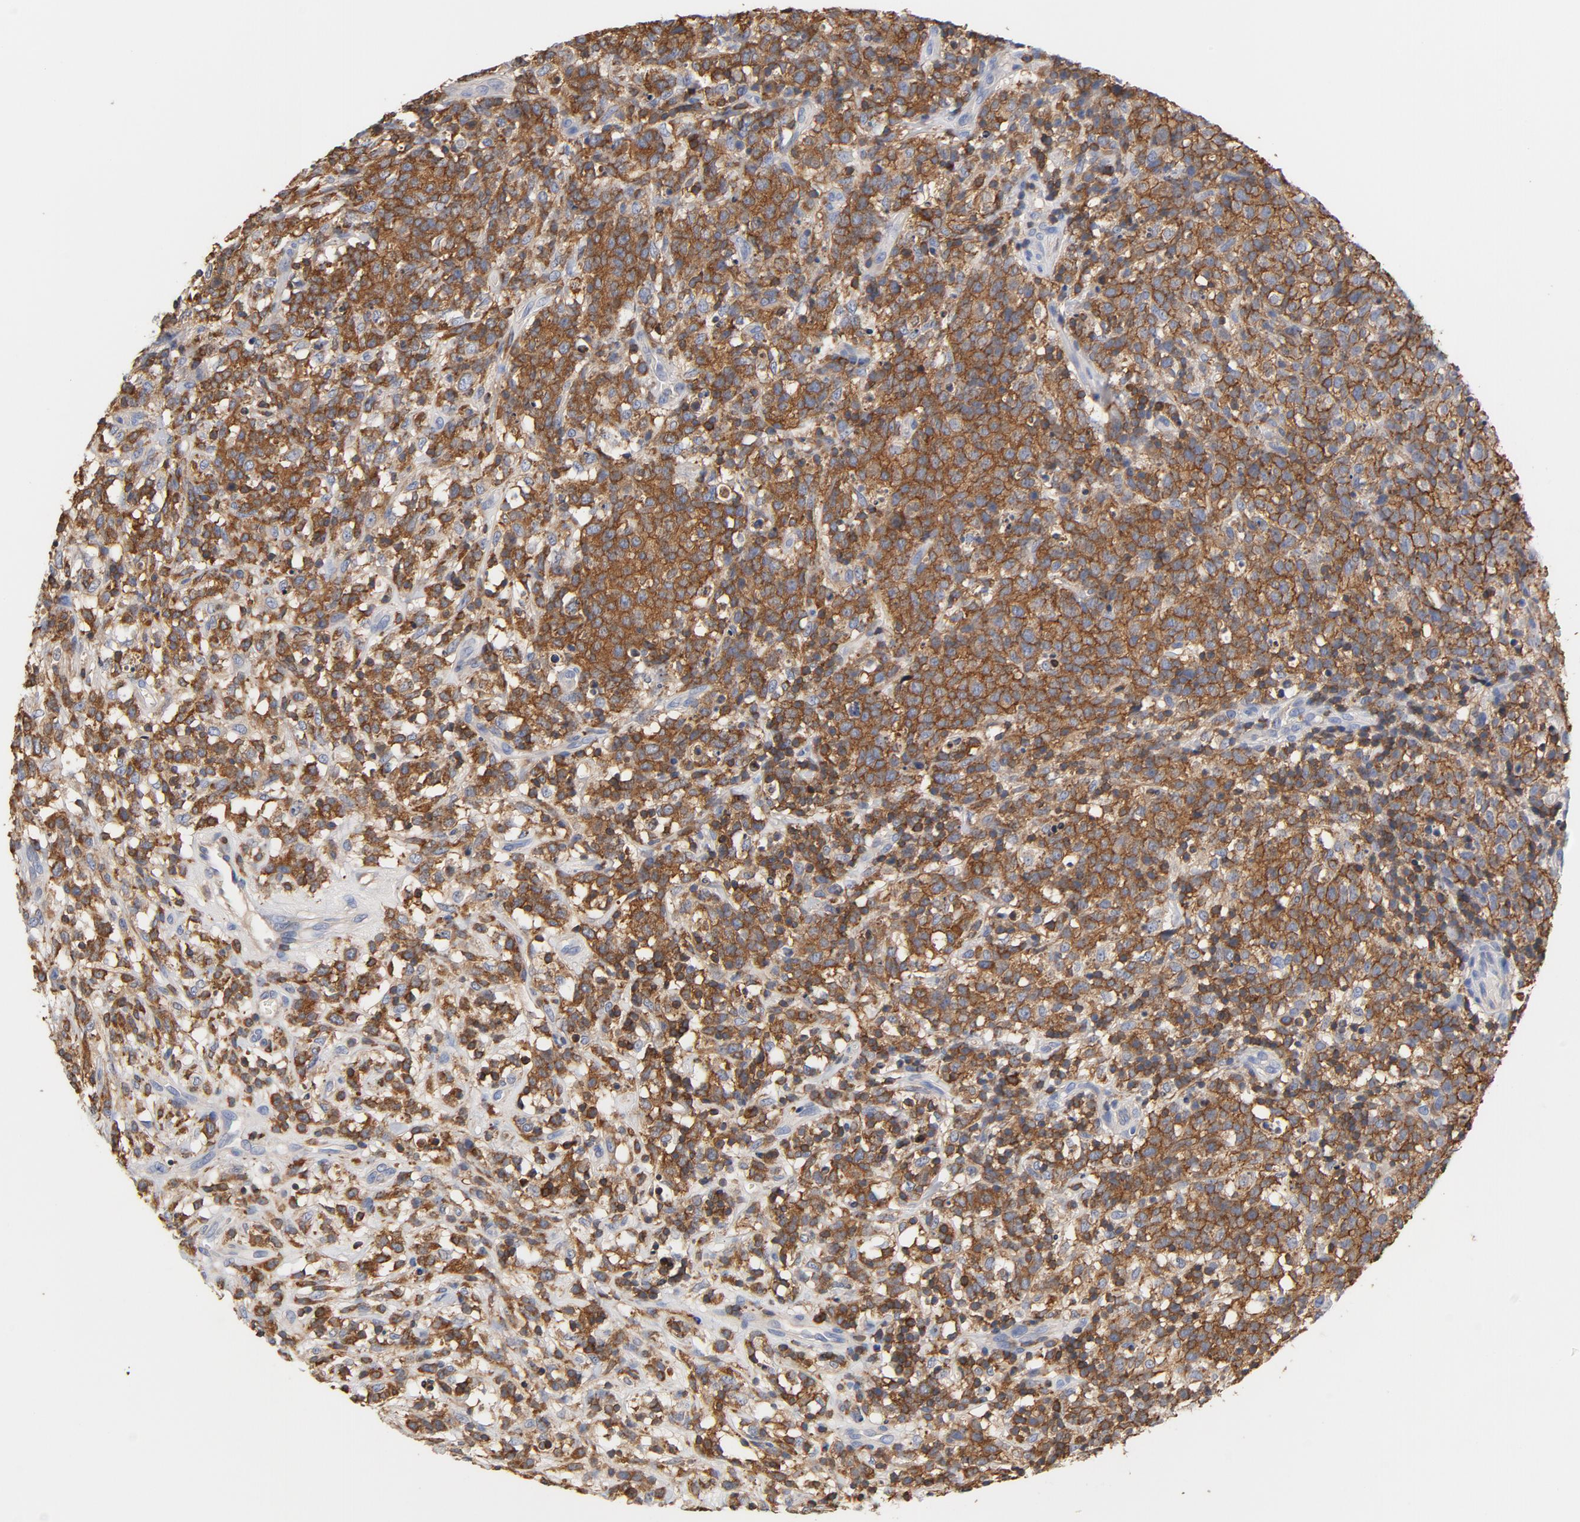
{"staining": {"intensity": "moderate", "quantity": ">75%", "location": "cytoplasmic/membranous"}, "tissue": "lymphoma", "cell_type": "Tumor cells", "image_type": "cancer", "snomed": [{"axis": "morphology", "description": "Malignant lymphoma, non-Hodgkin's type, High grade"}, {"axis": "topography", "description": "Lymph node"}], "caption": "Protein staining exhibits moderate cytoplasmic/membranous expression in about >75% of tumor cells in high-grade malignant lymphoma, non-Hodgkin's type.", "gene": "EZR", "patient": {"sex": "female", "age": 73}}